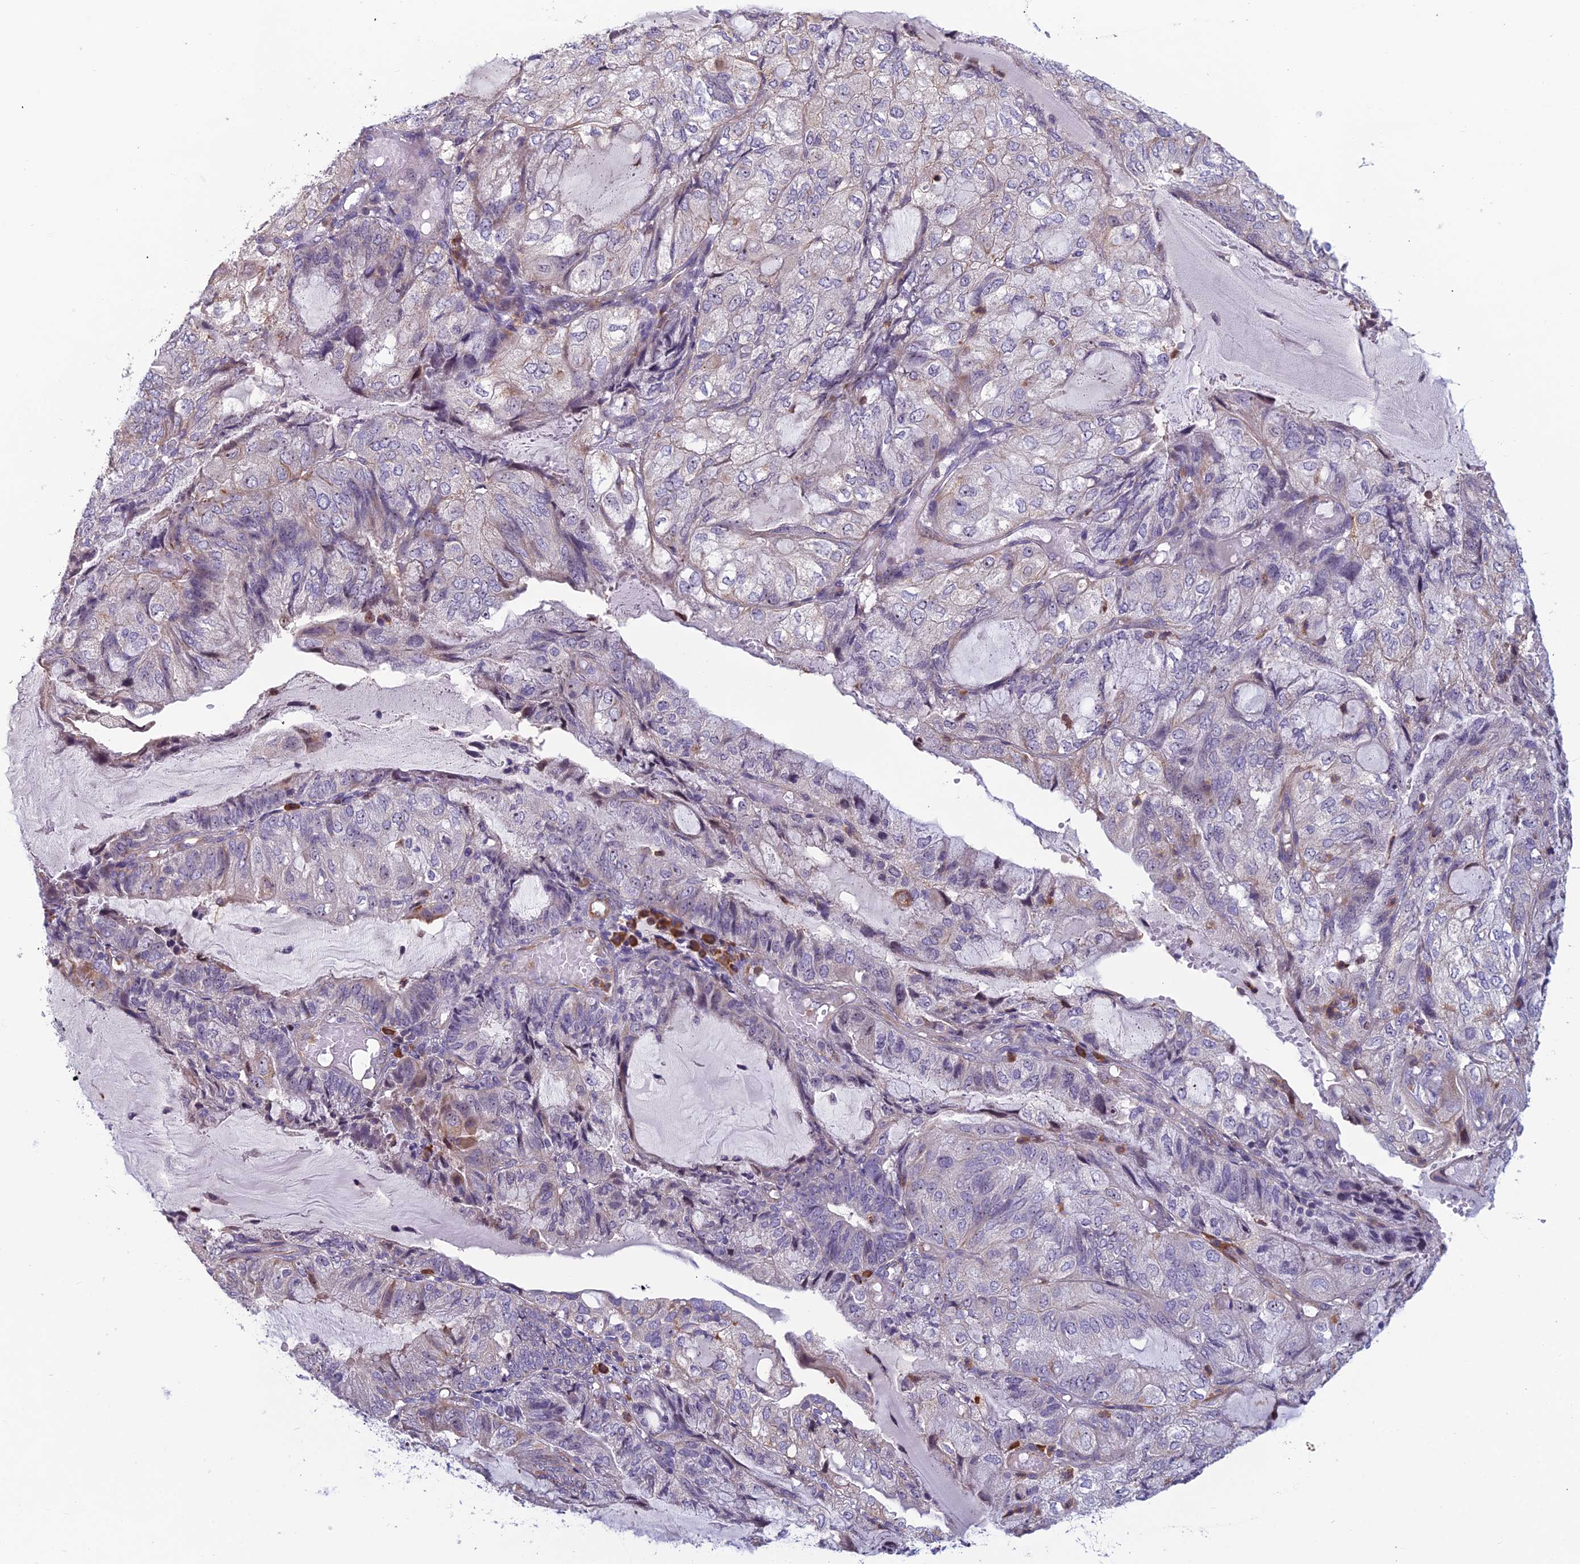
{"staining": {"intensity": "negative", "quantity": "none", "location": "none"}, "tissue": "endometrial cancer", "cell_type": "Tumor cells", "image_type": "cancer", "snomed": [{"axis": "morphology", "description": "Adenocarcinoma, NOS"}, {"axis": "topography", "description": "Endometrium"}], "caption": "Immunohistochemistry (IHC) image of neoplastic tissue: human endometrial cancer (adenocarcinoma) stained with DAB exhibits no significant protein positivity in tumor cells.", "gene": "NOC2L", "patient": {"sex": "female", "age": 81}}